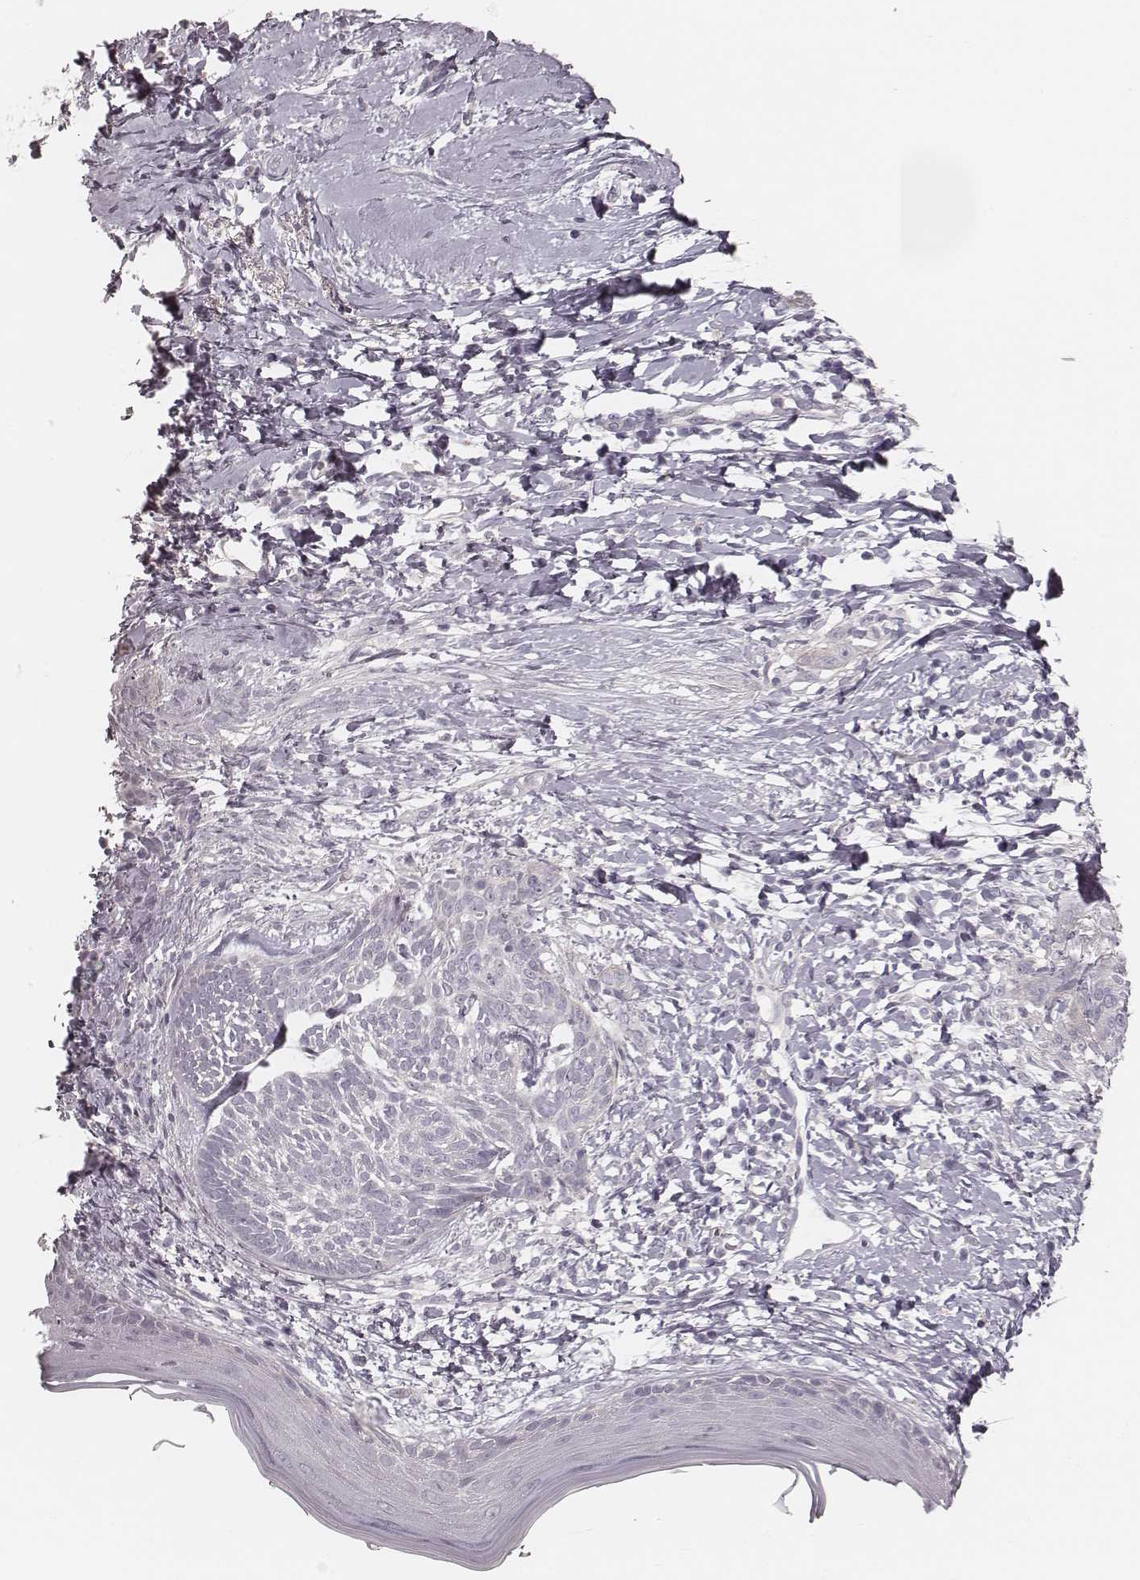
{"staining": {"intensity": "negative", "quantity": "none", "location": "none"}, "tissue": "skin cancer", "cell_type": "Tumor cells", "image_type": "cancer", "snomed": [{"axis": "morphology", "description": "Normal tissue, NOS"}, {"axis": "morphology", "description": "Basal cell carcinoma"}, {"axis": "topography", "description": "Skin"}], "caption": "Immunohistochemical staining of human skin cancer (basal cell carcinoma) demonstrates no significant staining in tumor cells.", "gene": "SPATA24", "patient": {"sex": "male", "age": 84}}